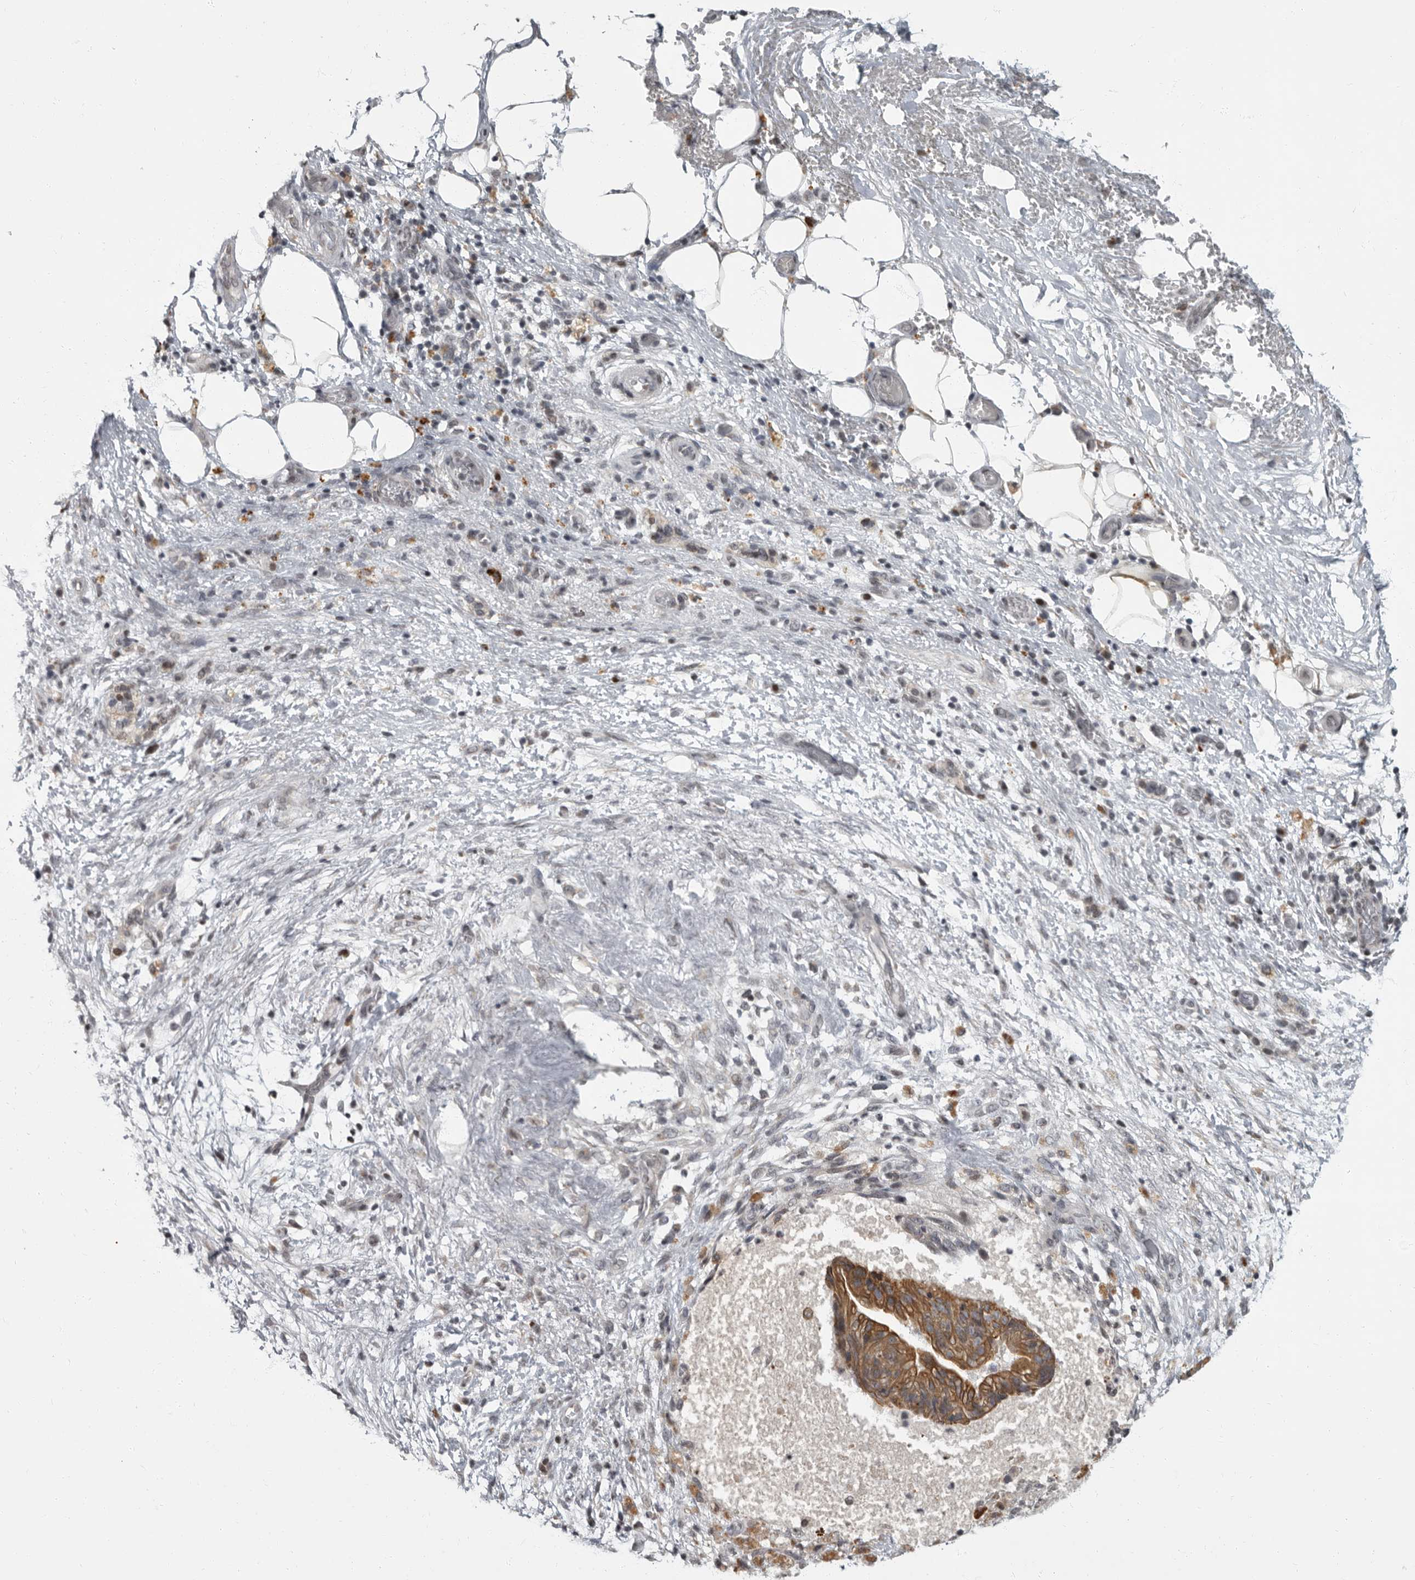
{"staining": {"intensity": "strong", "quantity": ">75%", "location": "cytoplasmic/membranous"}, "tissue": "pancreatic cancer", "cell_type": "Tumor cells", "image_type": "cancer", "snomed": [{"axis": "morphology", "description": "Adenocarcinoma, NOS"}, {"axis": "topography", "description": "Pancreas"}], "caption": "Immunohistochemistry (IHC) micrograph of human pancreatic cancer (adenocarcinoma) stained for a protein (brown), which reveals high levels of strong cytoplasmic/membranous staining in about >75% of tumor cells.", "gene": "EVI5", "patient": {"sex": "female", "age": 78}}